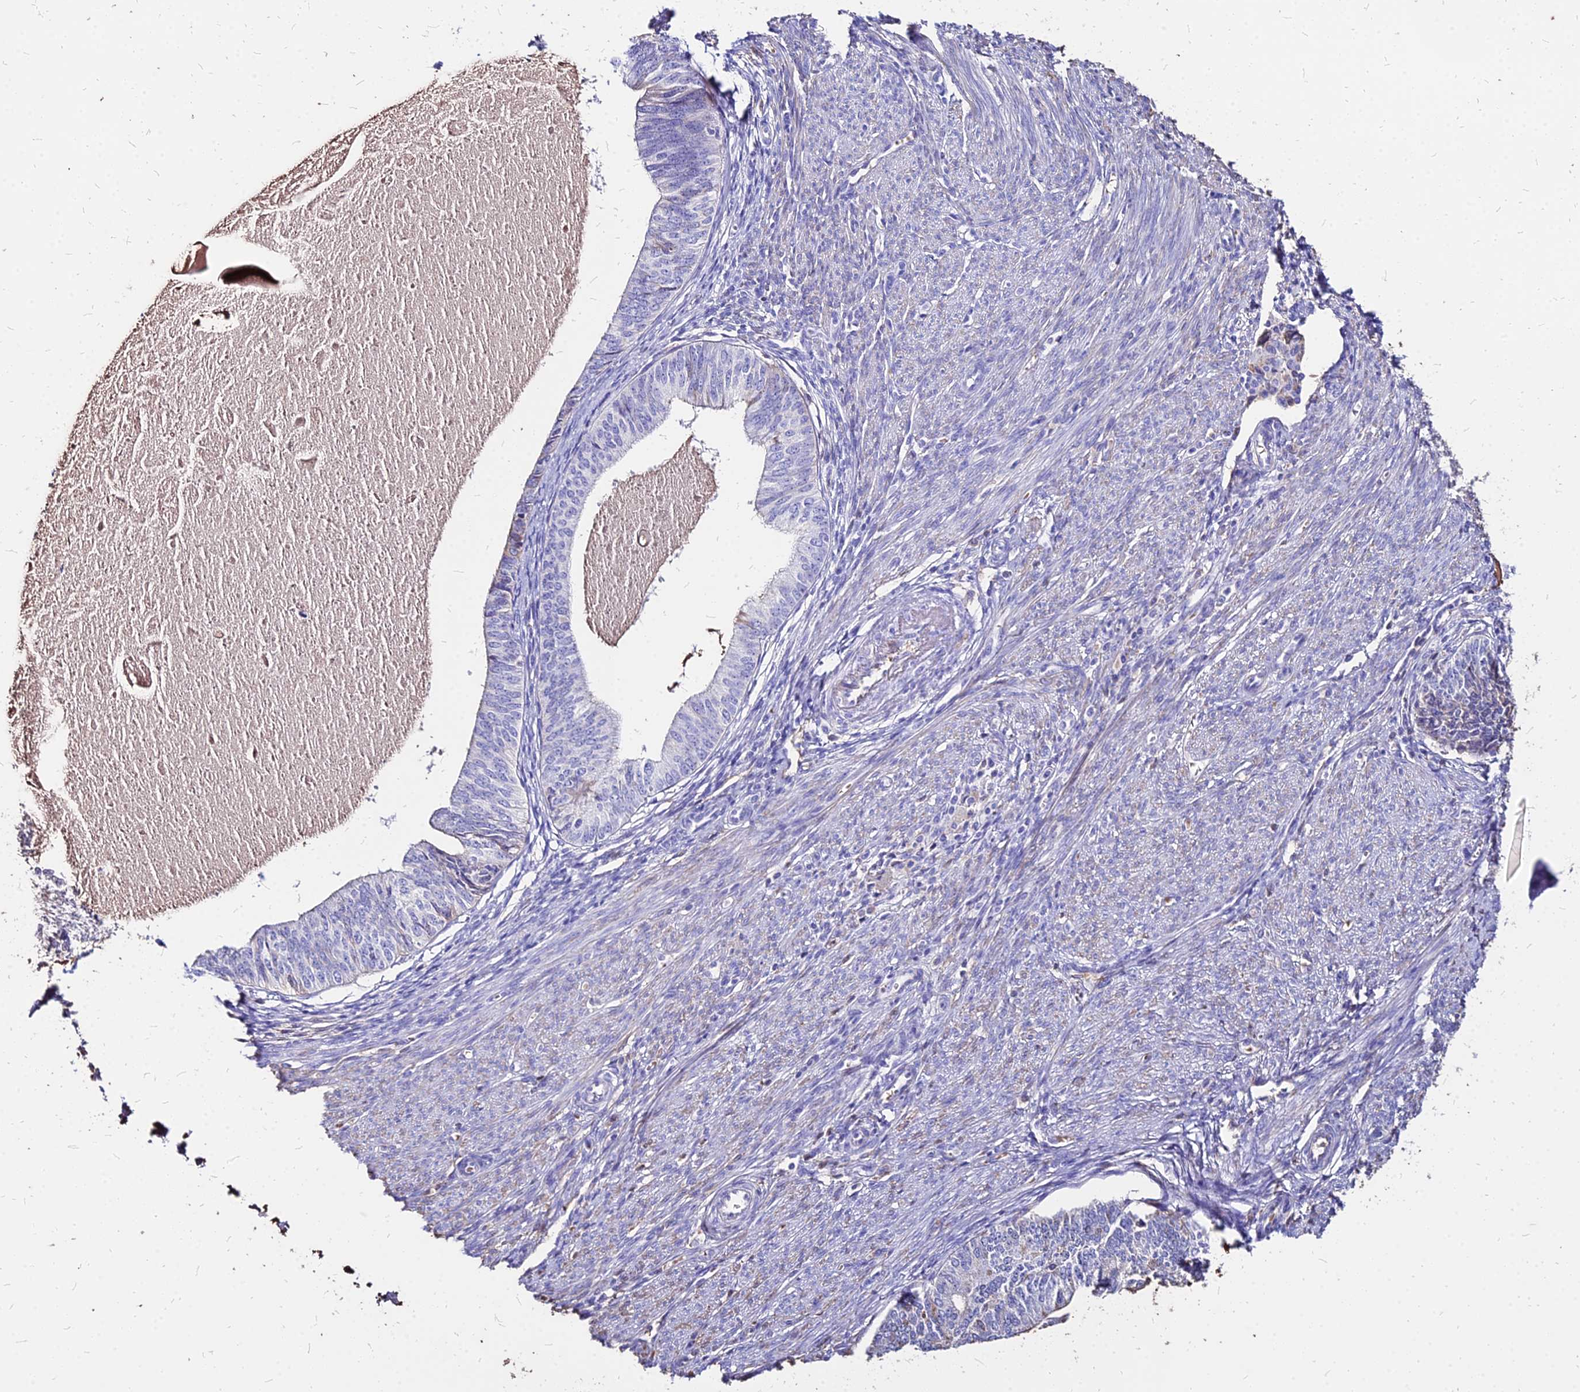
{"staining": {"intensity": "negative", "quantity": "none", "location": "none"}, "tissue": "endometrial cancer", "cell_type": "Tumor cells", "image_type": "cancer", "snomed": [{"axis": "morphology", "description": "Adenocarcinoma, NOS"}, {"axis": "topography", "description": "Endometrium"}], "caption": "Endometrial cancer was stained to show a protein in brown. There is no significant expression in tumor cells. Nuclei are stained in blue.", "gene": "NME5", "patient": {"sex": "female", "age": 68}}